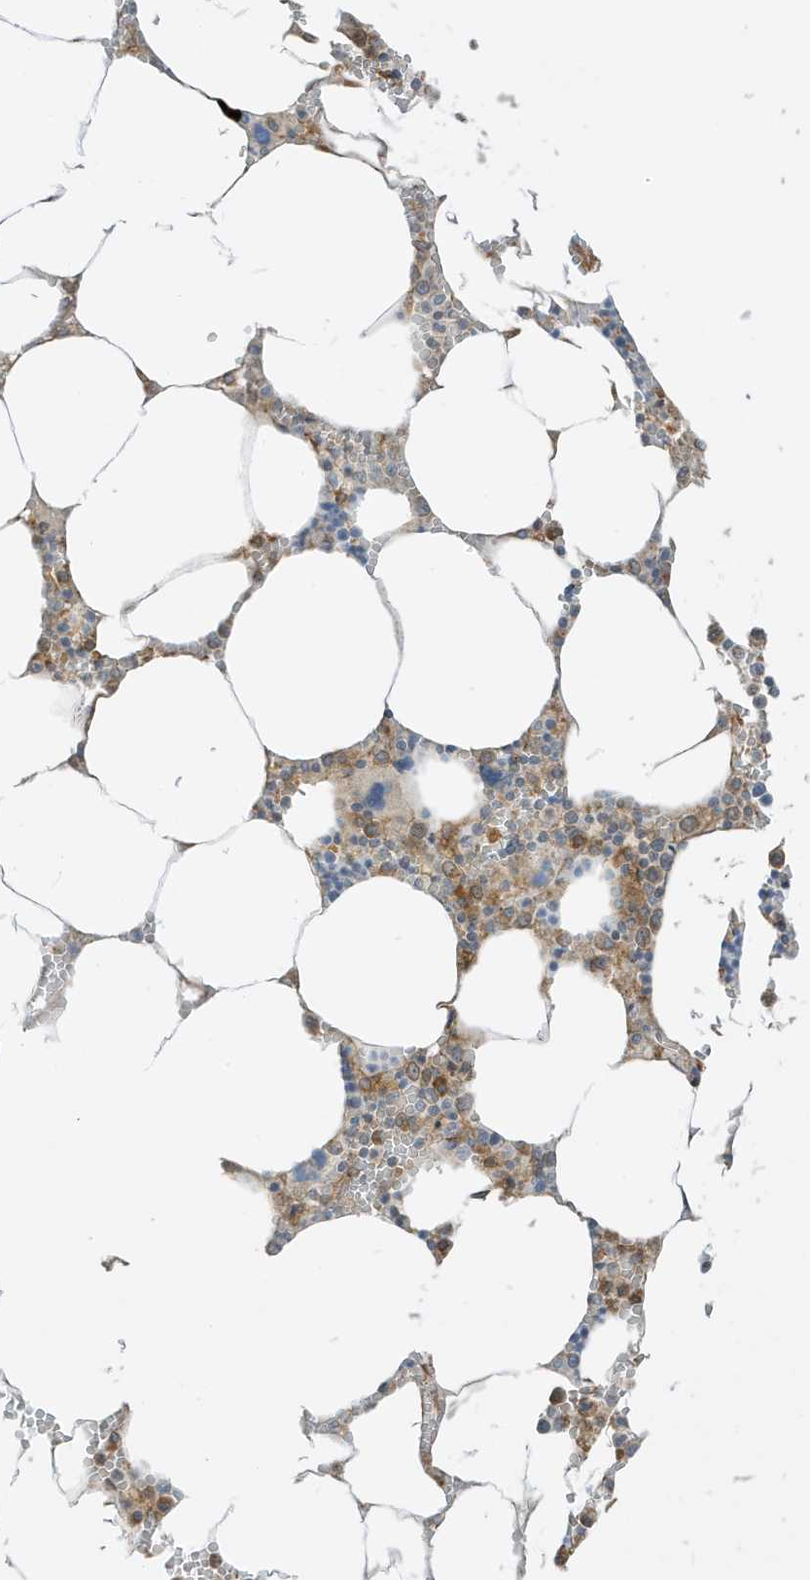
{"staining": {"intensity": "moderate", "quantity": "25%-75%", "location": "cytoplasmic/membranous"}, "tissue": "bone marrow", "cell_type": "Hematopoietic cells", "image_type": "normal", "snomed": [{"axis": "morphology", "description": "Normal tissue, NOS"}, {"axis": "topography", "description": "Bone marrow"}], "caption": "A histopathology image of human bone marrow stained for a protein shows moderate cytoplasmic/membranous brown staining in hematopoietic cells. (brown staining indicates protein expression, while blue staining denotes nuclei).", "gene": "SCARF2", "patient": {"sex": "male", "age": 70}}